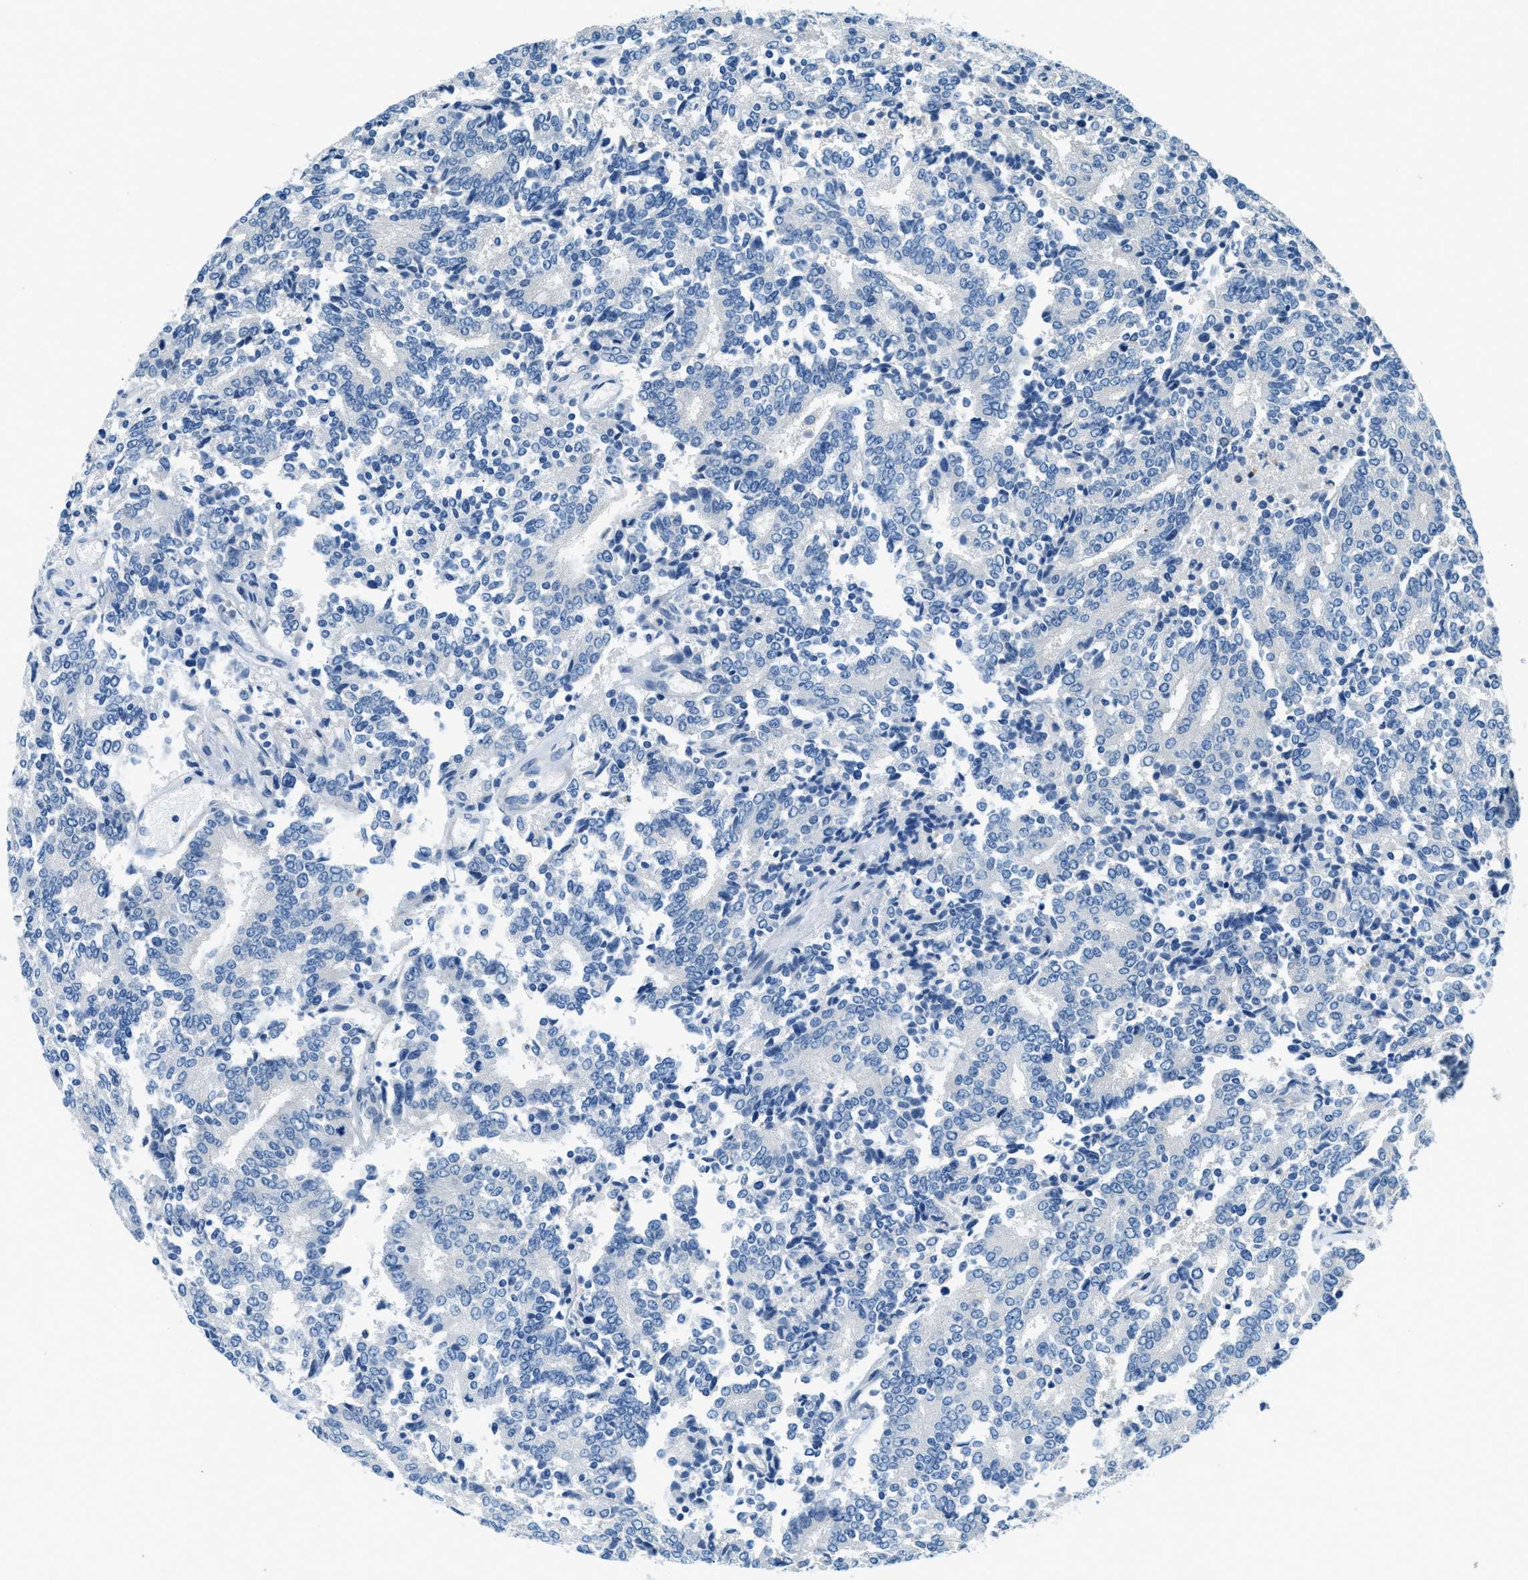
{"staining": {"intensity": "negative", "quantity": "none", "location": "none"}, "tissue": "prostate cancer", "cell_type": "Tumor cells", "image_type": "cancer", "snomed": [{"axis": "morphology", "description": "Normal tissue, NOS"}, {"axis": "morphology", "description": "Adenocarcinoma, High grade"}, {"axis": "topography", "description": "Prostate"}, {"axis": "topography", "description": "Seminal veicle"}], "caption": "Human high-grade adenocarcinoma (prostate) stained for a protein using immunohistochemistry exhibits no positivity in tumor cells.", "gene": "ZNF367", "patient": {"sex": "male", "age": 55}}